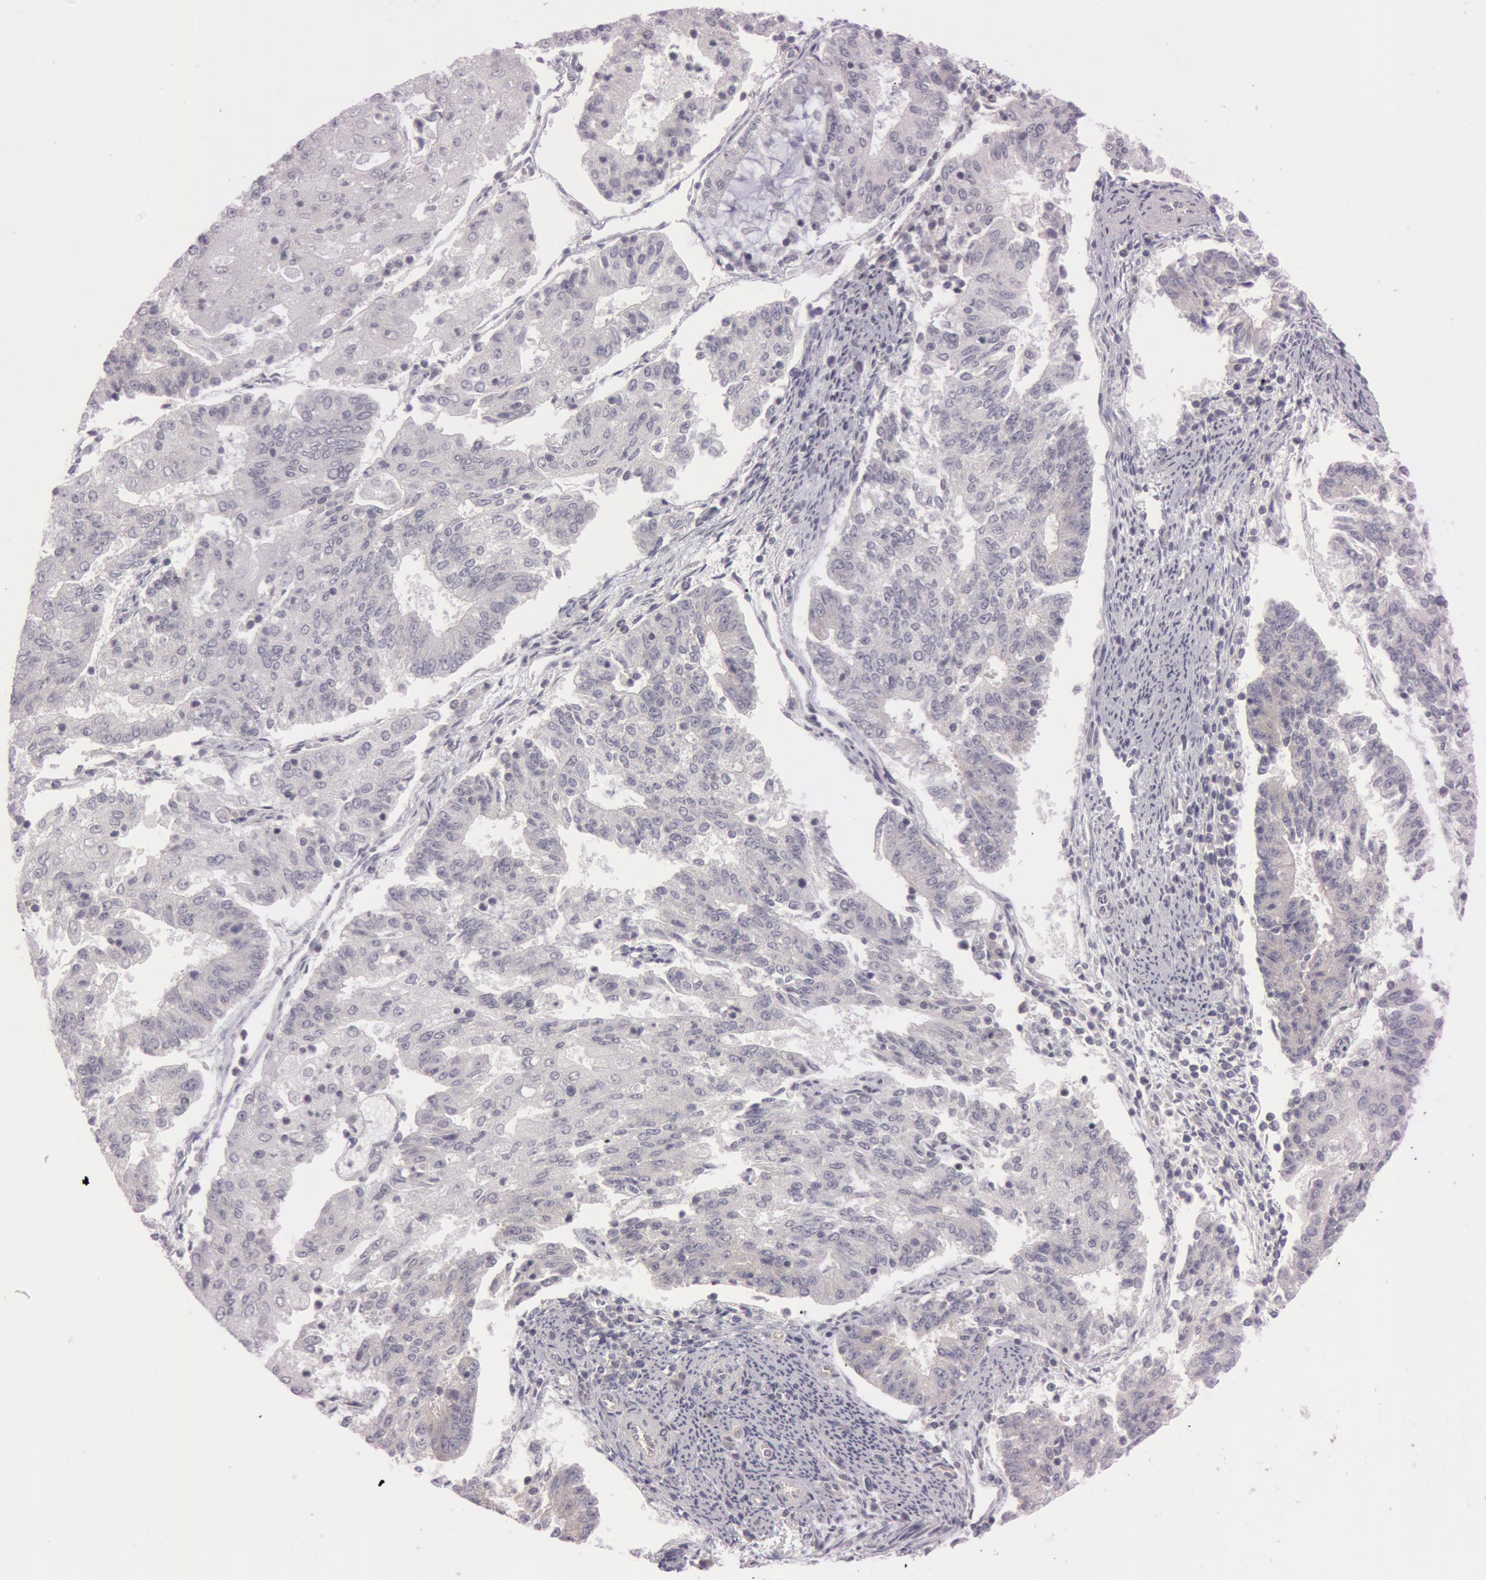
{"staining": {"intensity": "weak", "quantity": "<25%", "location": "cytoplasmic/membranous"}, "tissue": "endometrial cancer", "cell_type": "Tumor cells", "image_type": "cancer", "snomed": [{"axis": "morphology", "description": "Adenocarcinoma, NOS"}, {"axis": "topography", "description": "Endometrium"}], "caption": "Immunohistochemical staining of human endometrial adenocarcinoma exhibits no significant staining in tumor cells.", "gene": "RALGAPA1", "patient": {"sex": "female", "age": 56}}